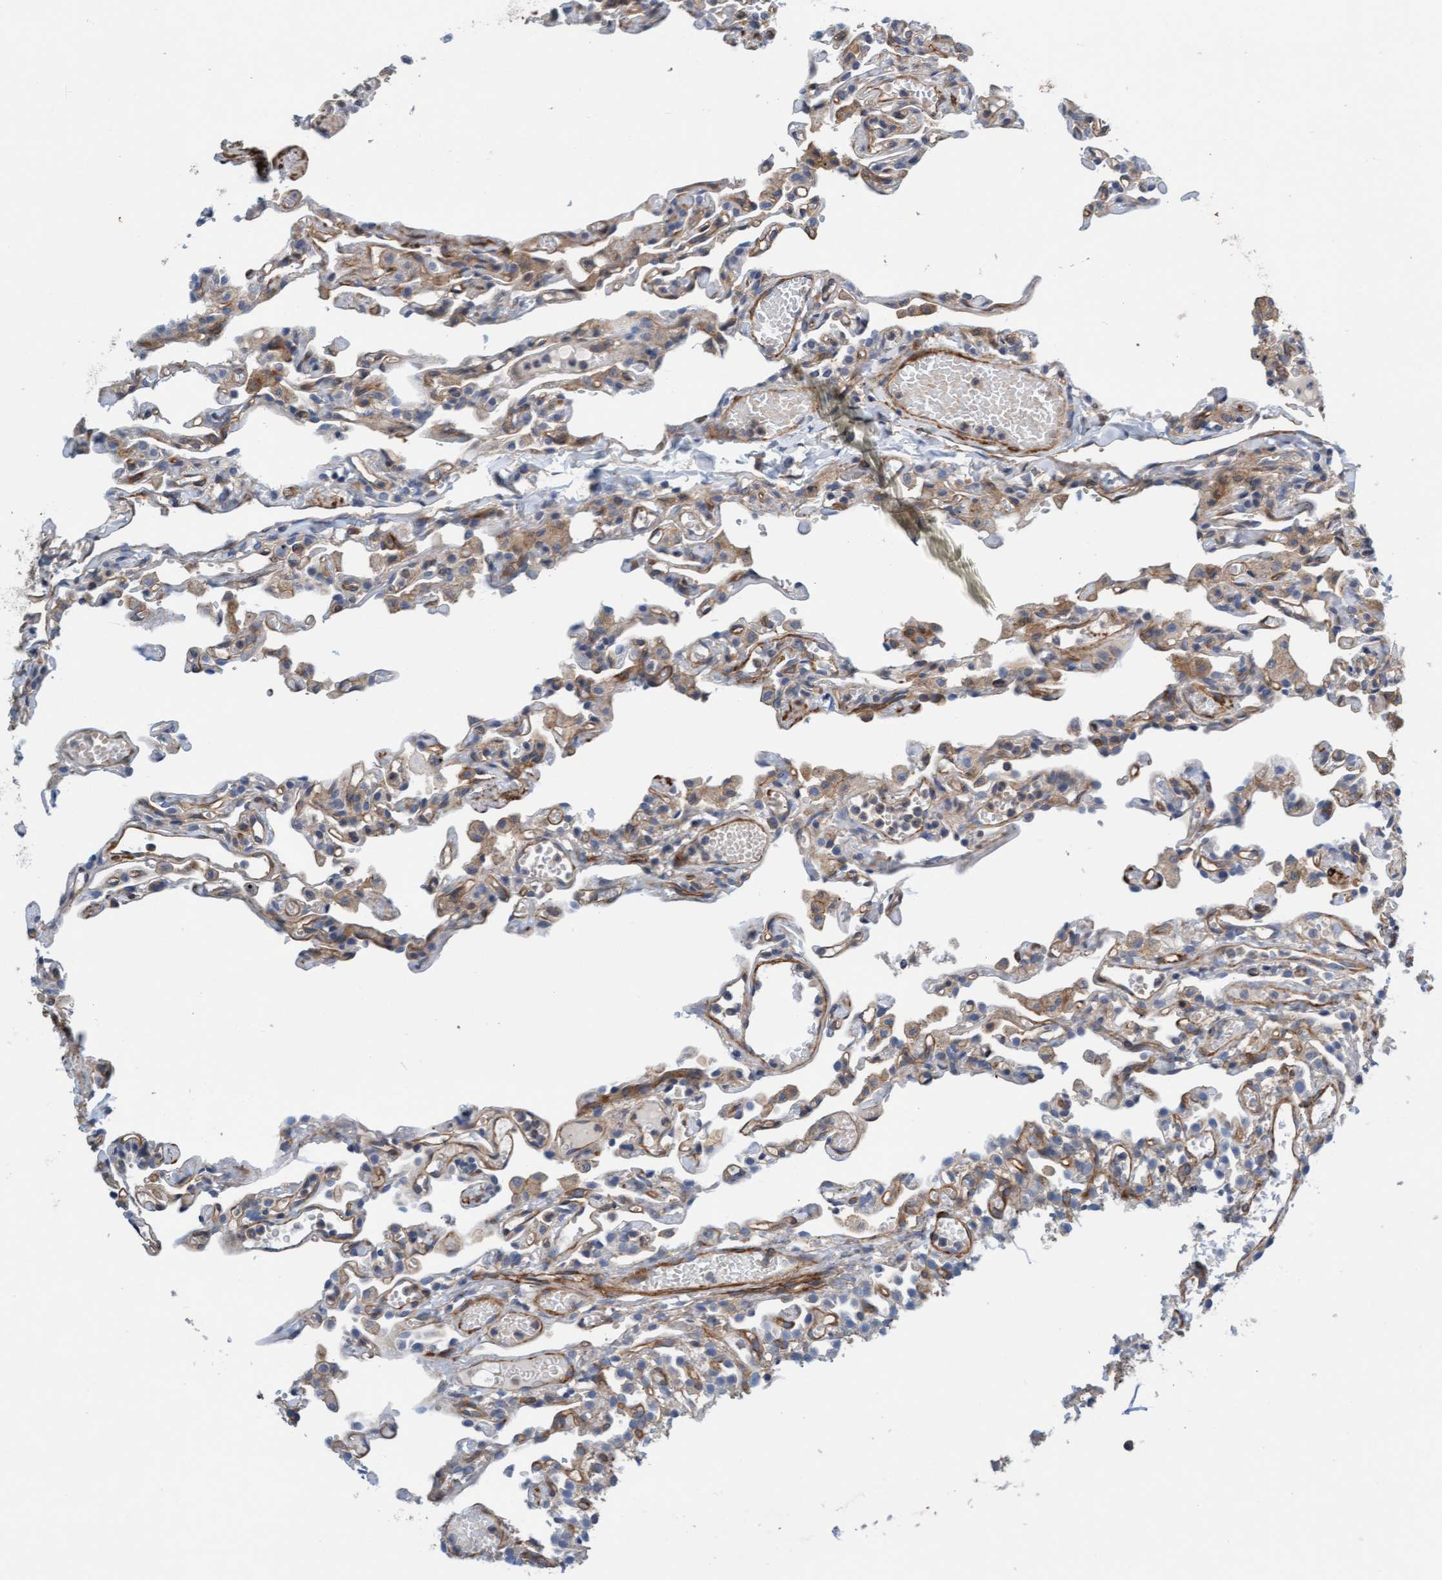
{"staining": {"intensity": "weak", "quantity": "25%-75%", "location": "cytoplasmic/membranous"}, "tissue": "lung", "cell_type": "Alveolar cells", "image_type": "normal", "snomed": [{"axis": "morphology", "description": "Normal tissue, NOS"}, {"axis": "topography", "description": "Lung"}], "caption": "Immunohistochemistry (IHC) (DAB (3,3'-diaminobenzidine)) staining of normal lung exhibits weak cytoplasmic/membranous protein expression in about 25%-75% of alveolar cells.", "gene": "FMNL3", "patient": {"sex": "male", "age": 21}}